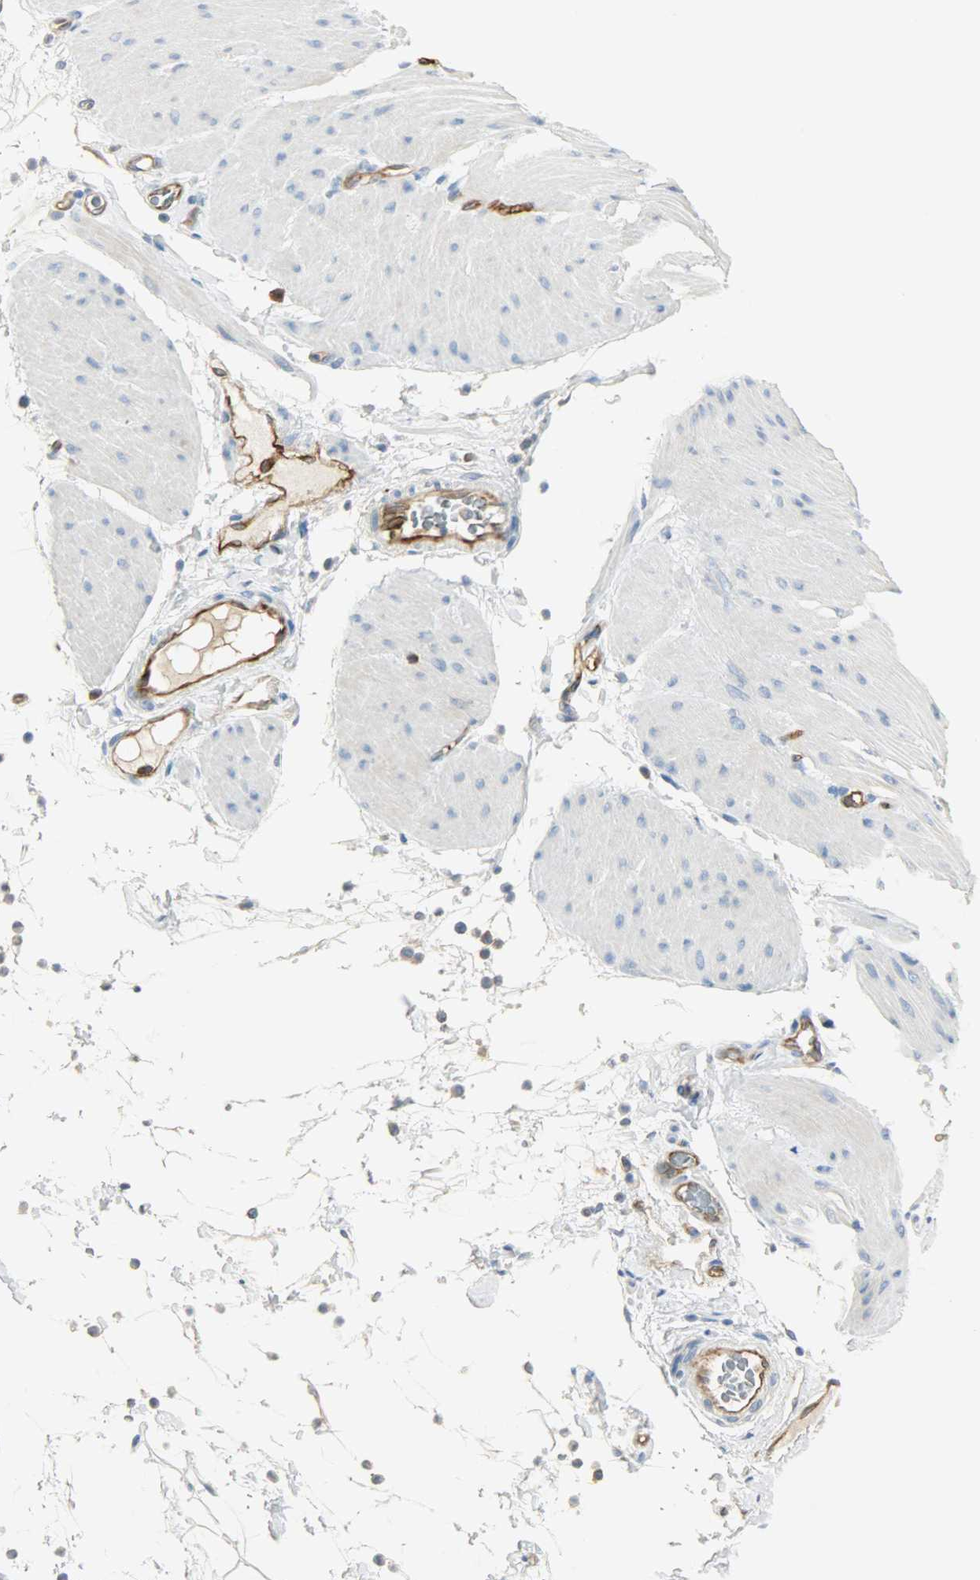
{"staining": {"intensity": "negative", "quantity": "none", "location": "none"}, "tissue": "smooth muscle", "cell_type": "Smooth muscle cells", "image_type": "normal", "snomed": [{"axis": "morphology", "description": "Normal tissue, NOS"}, {"axis": "topography", "description": "Smooth muscle"}, {"axis": "topography", "description": "Colon"}], "caption": "Human smooth muscle stained for a protein using immunohistochemistry (IHC) demonstrates no staining in smooth muscle cells.", "gene": "WARS1", "patient": {"sex": "male", "age": 67}}